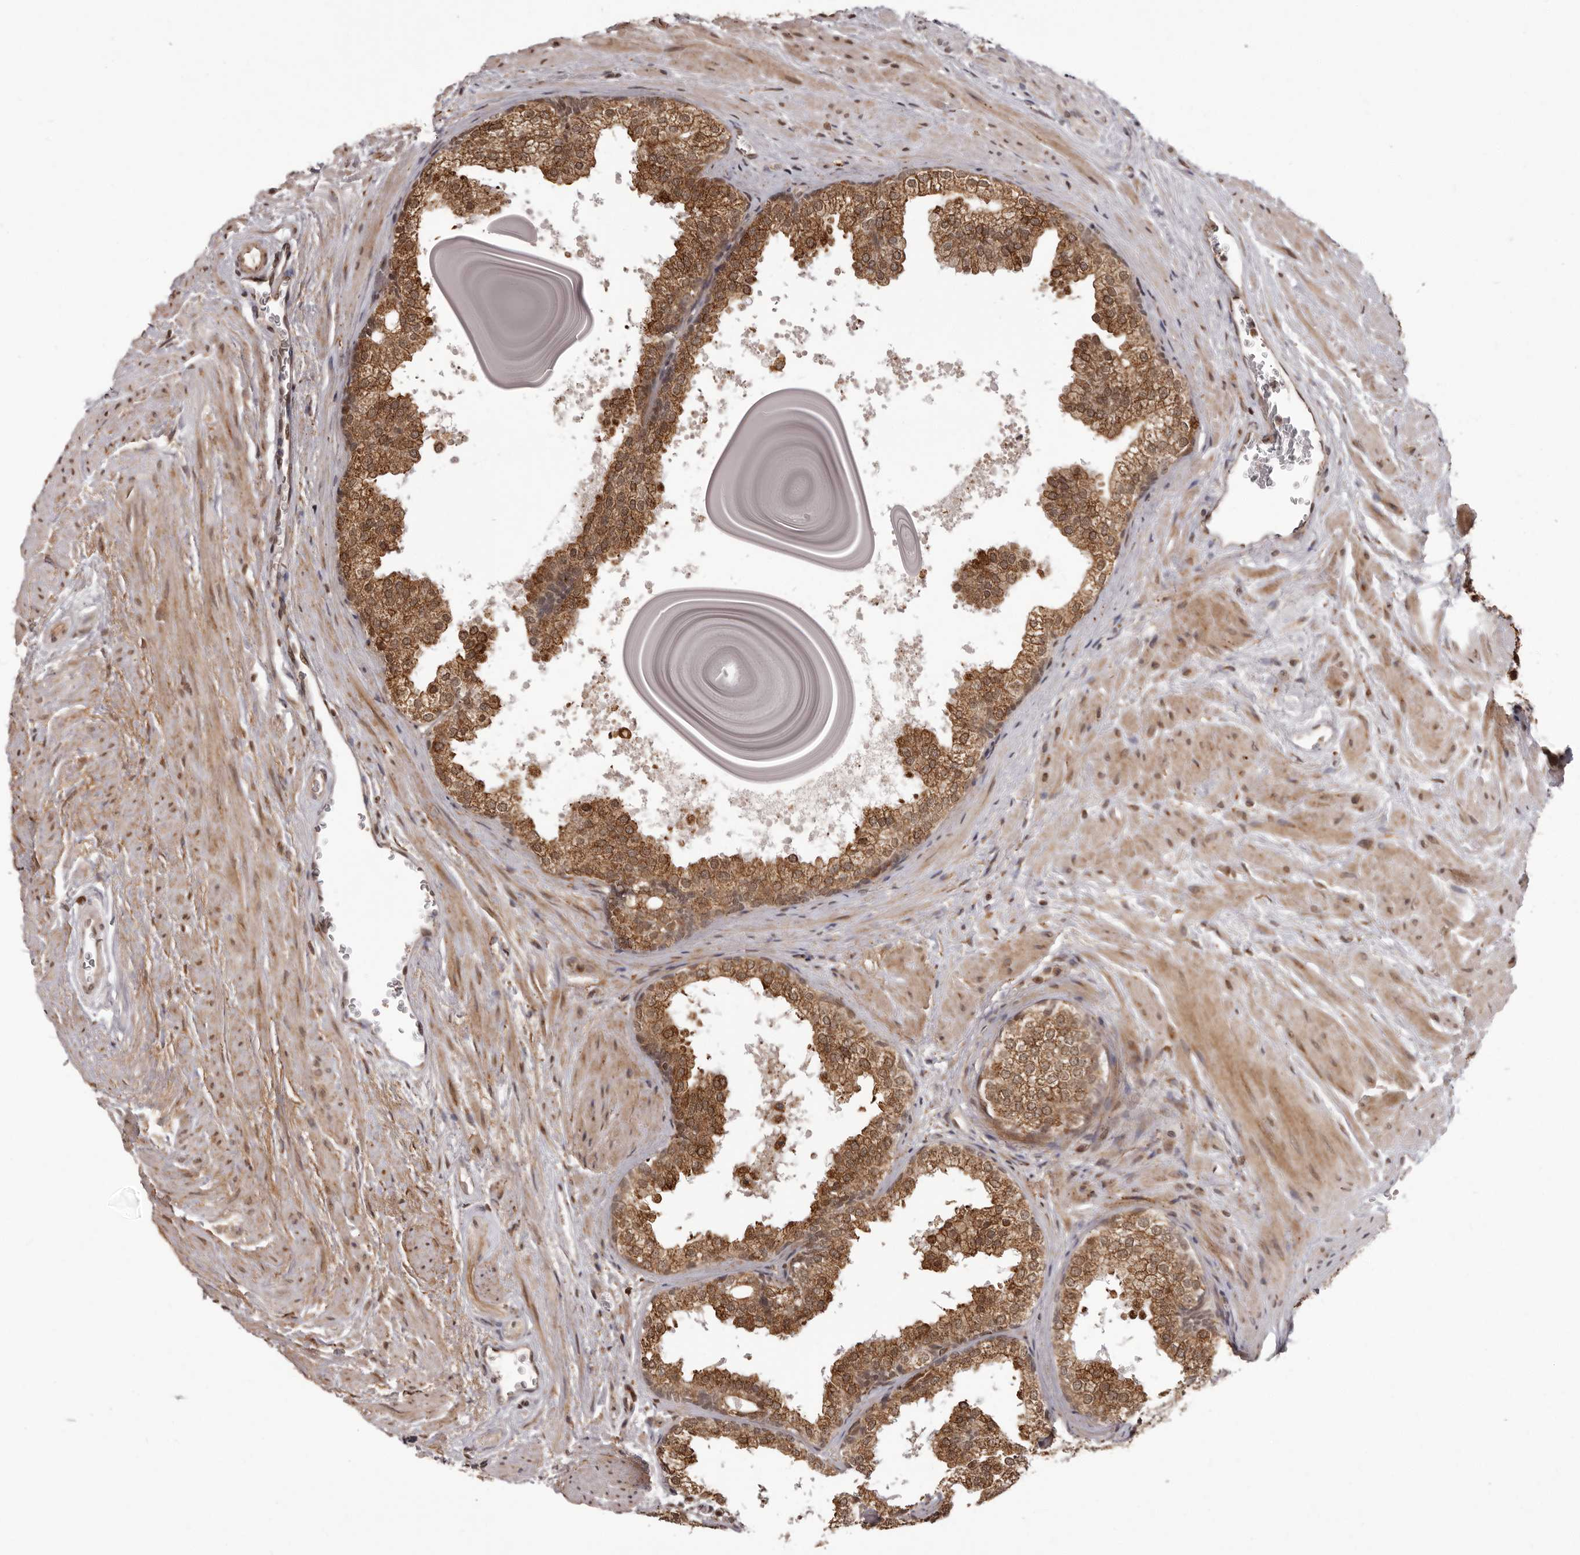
{"staining": {"intensity": "moderate", "quantity": ">75%", "location": "cytoplasmic/membranous,nuclear"}, "tissue": "prostate", "cell_type": "Glandular cells", "image_type": "normal", "snomed": [{"axis": "morphology", "description": "Normal tissue, NOS"}, {"axis": "topography", "description": "Prostate"}], "caption": "A high-resolution histopathology image shows immunohistochemistry staining of unremarkable prostate, which demonstrates moderate cytoplasmic/membranous,nuclear expression in about >75% of glandular cells.", "gene": "IL32", "patient": {"sex": "male", "age": 48}}